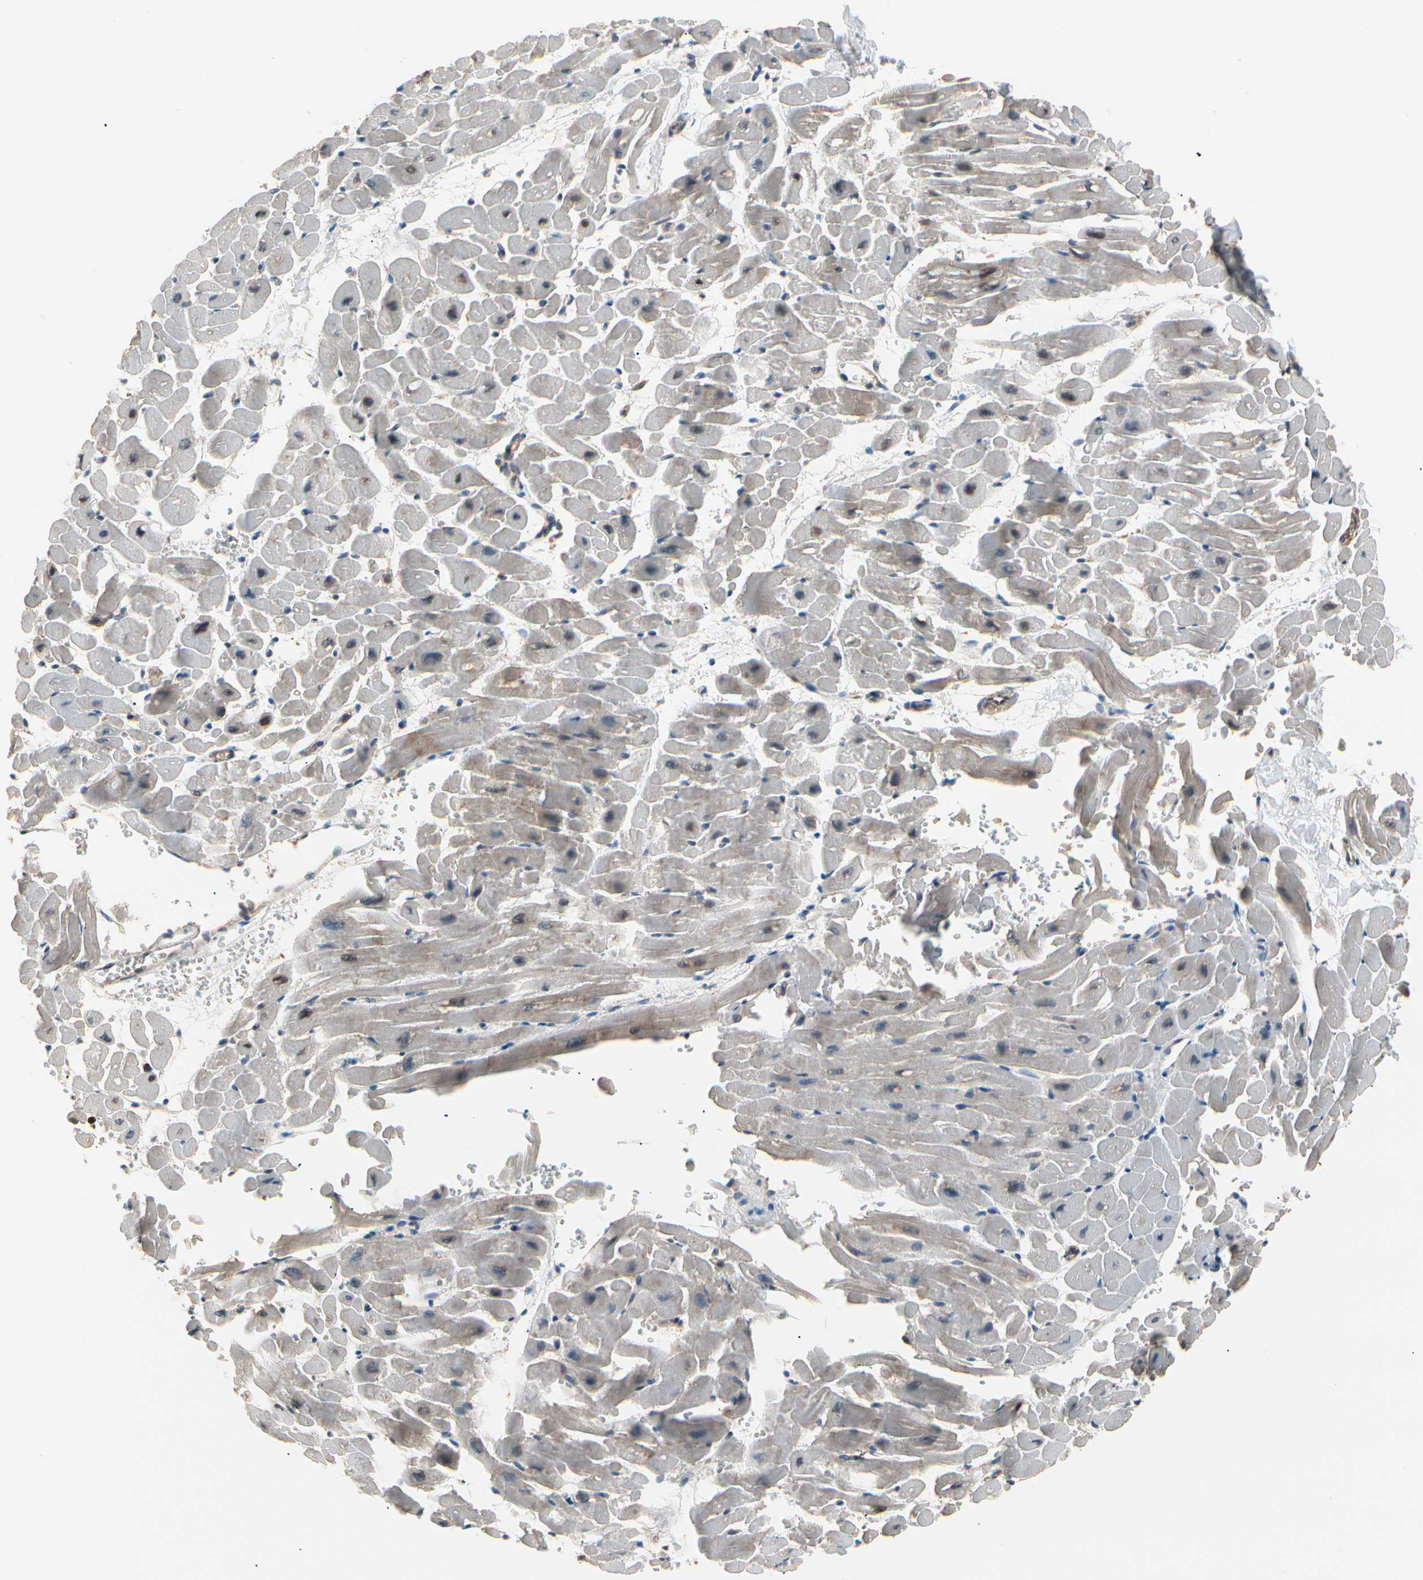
{"staining": {"intensity": "weak", "quantity": "<25%", "location": "cytoplasmic/membranous"}, "tissue": "heart muscle", "cell_type": "Cardiomyocytes", "image_type": "normal", "snomed": [{"axis": "morphology", "description": "Normal tissue, NOS"}, {"axis": "topography", "description": "Heart"}], "caption": "Heart muscle stained for a protein using immunohistochemistry shows no positivity cardiomyocytes.", "gene": "MAPK13", "patient": {"sex": "male", "age": 45}}